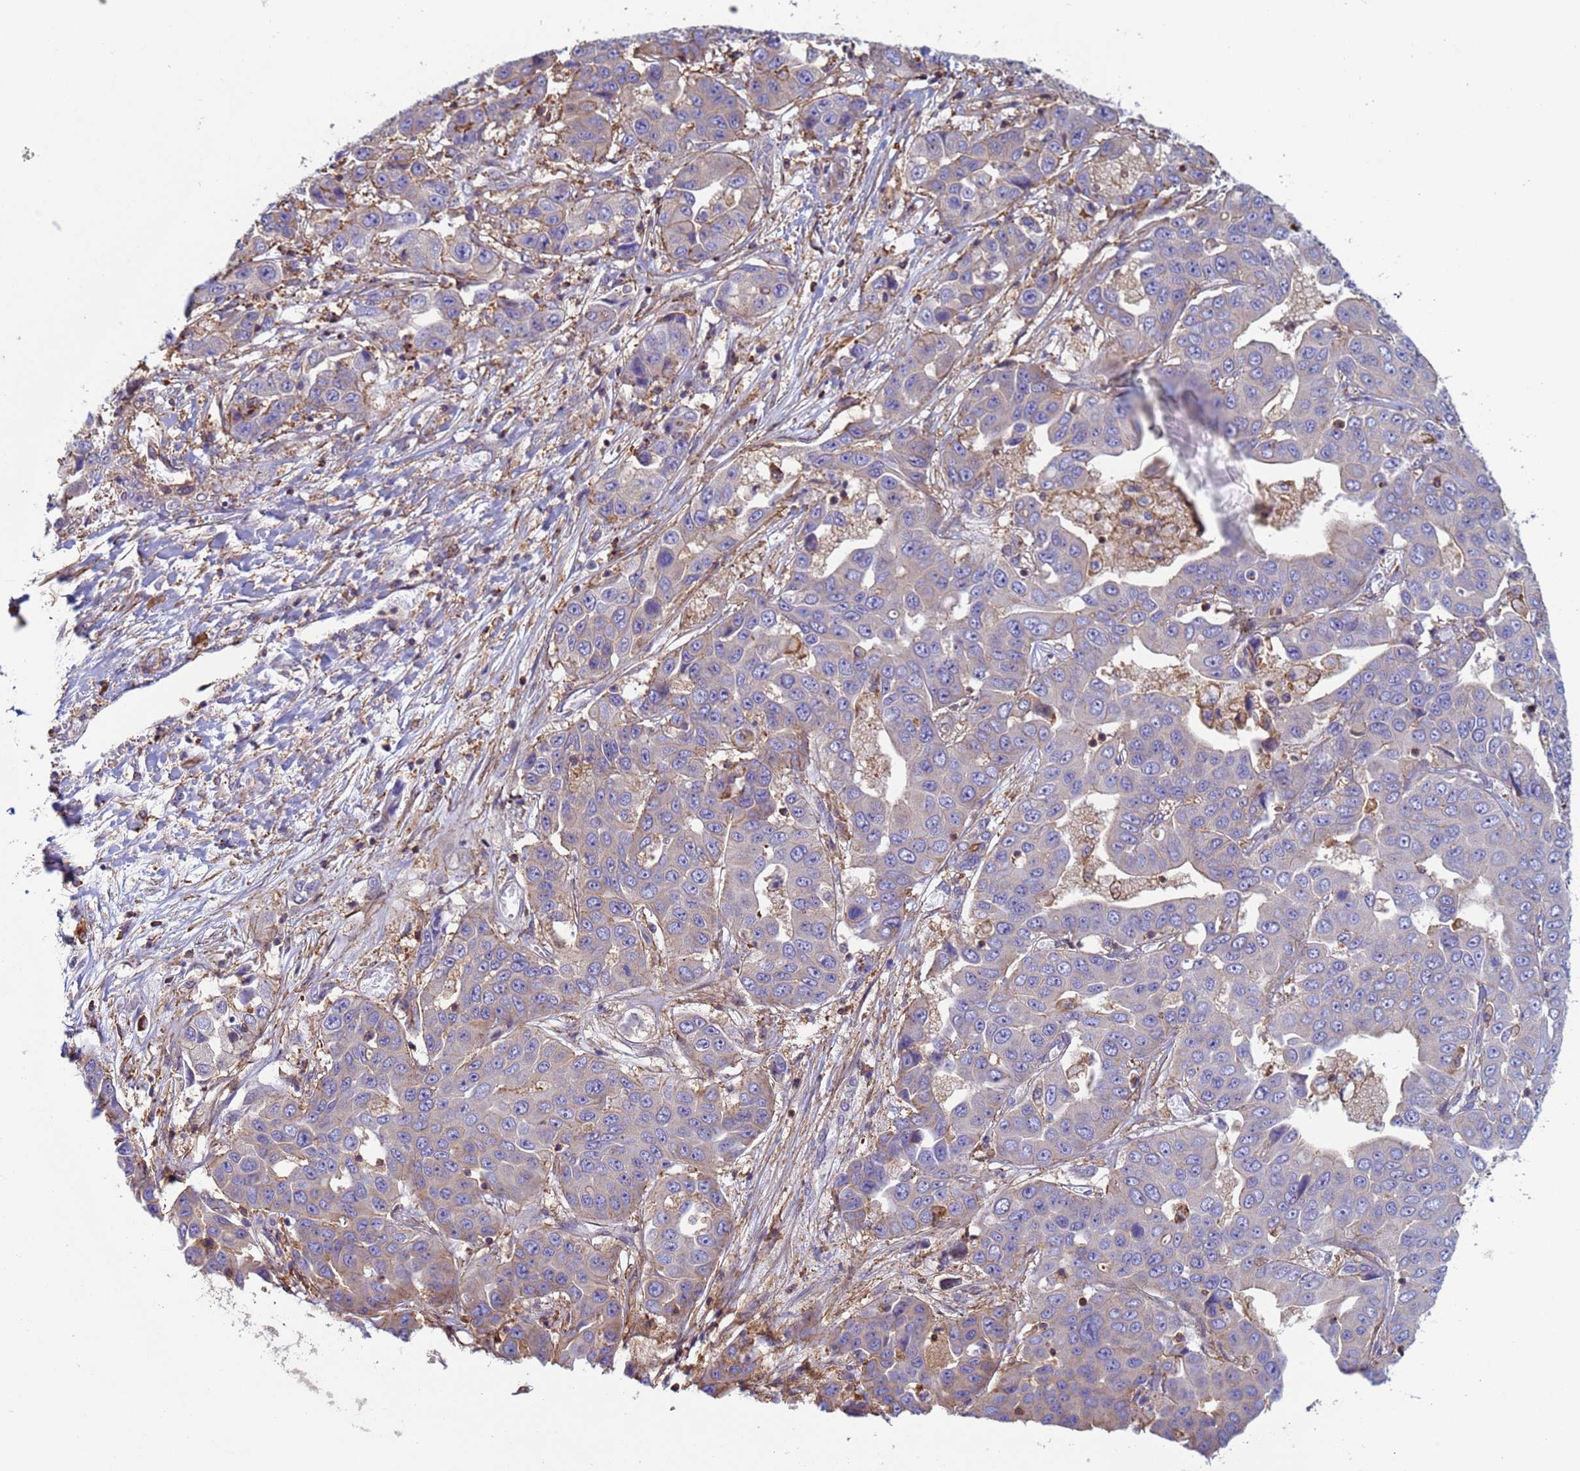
{"staining": {"intensity": "weak", "quantity": "<25%", "location": "cytoplasmic/membranous"}, "tissue": "liver cancer", "cell_type": "Tumor cells", "image_type": "cancer", "snomed": [{"axis": "morphology", "description": "Cholangiocarcinoma"}, {"axis": "topography", "description": "Liver"}], "caption": "Immunohistochemistry (IHC) image of neoplastic tissue: liver cancer stained with DAB (3,3'-diaminobenzidine) exhibits no significant protein staining in tumor cells.", "gene": "ZNG1B", "patient": {"sex": "female", "age": 52}}